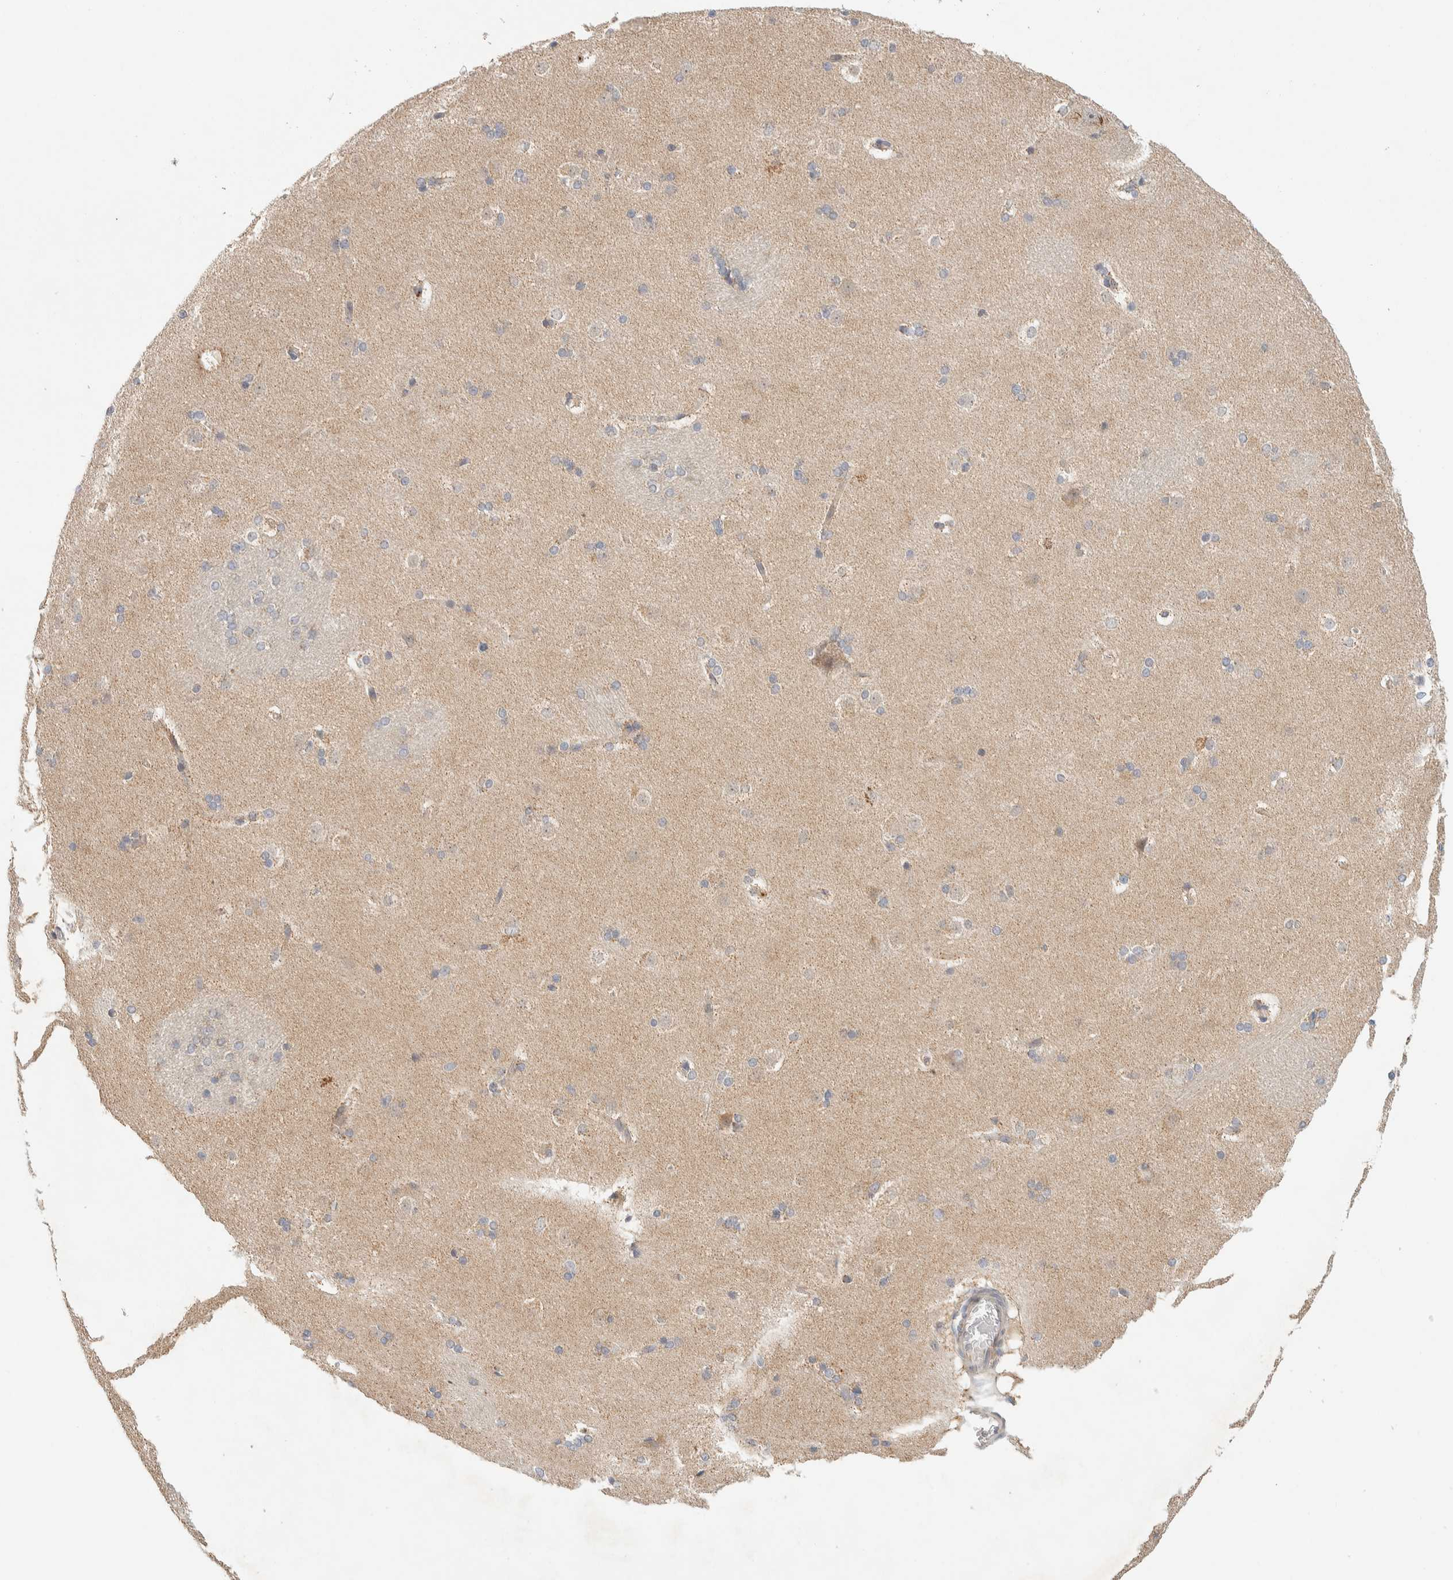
{"staining": {"intensity": "weak", "quantity": ">75%", "location": "cytoplasmic/membranous"}, "tissue": "caudate", "cell_type": "Glial cells", "image_type": "normal", "snomed": [{"axis": "morphology", "description": "Normal tissue, NOS"}, {"axis": "topography", "description": "Lateral ventricle wall"}], "caption": "Immunohistochemistry image of unremarkable caudate: caudate stained using immunohistochemistry shows low levels of weak protein expression localized specifically in the cytoplasmic/membranous of glial cells, appearing as a cytoplasmic/membranous brown color.", "gene": "KIF9", "patient": {"sex": "female", "age": 19}}